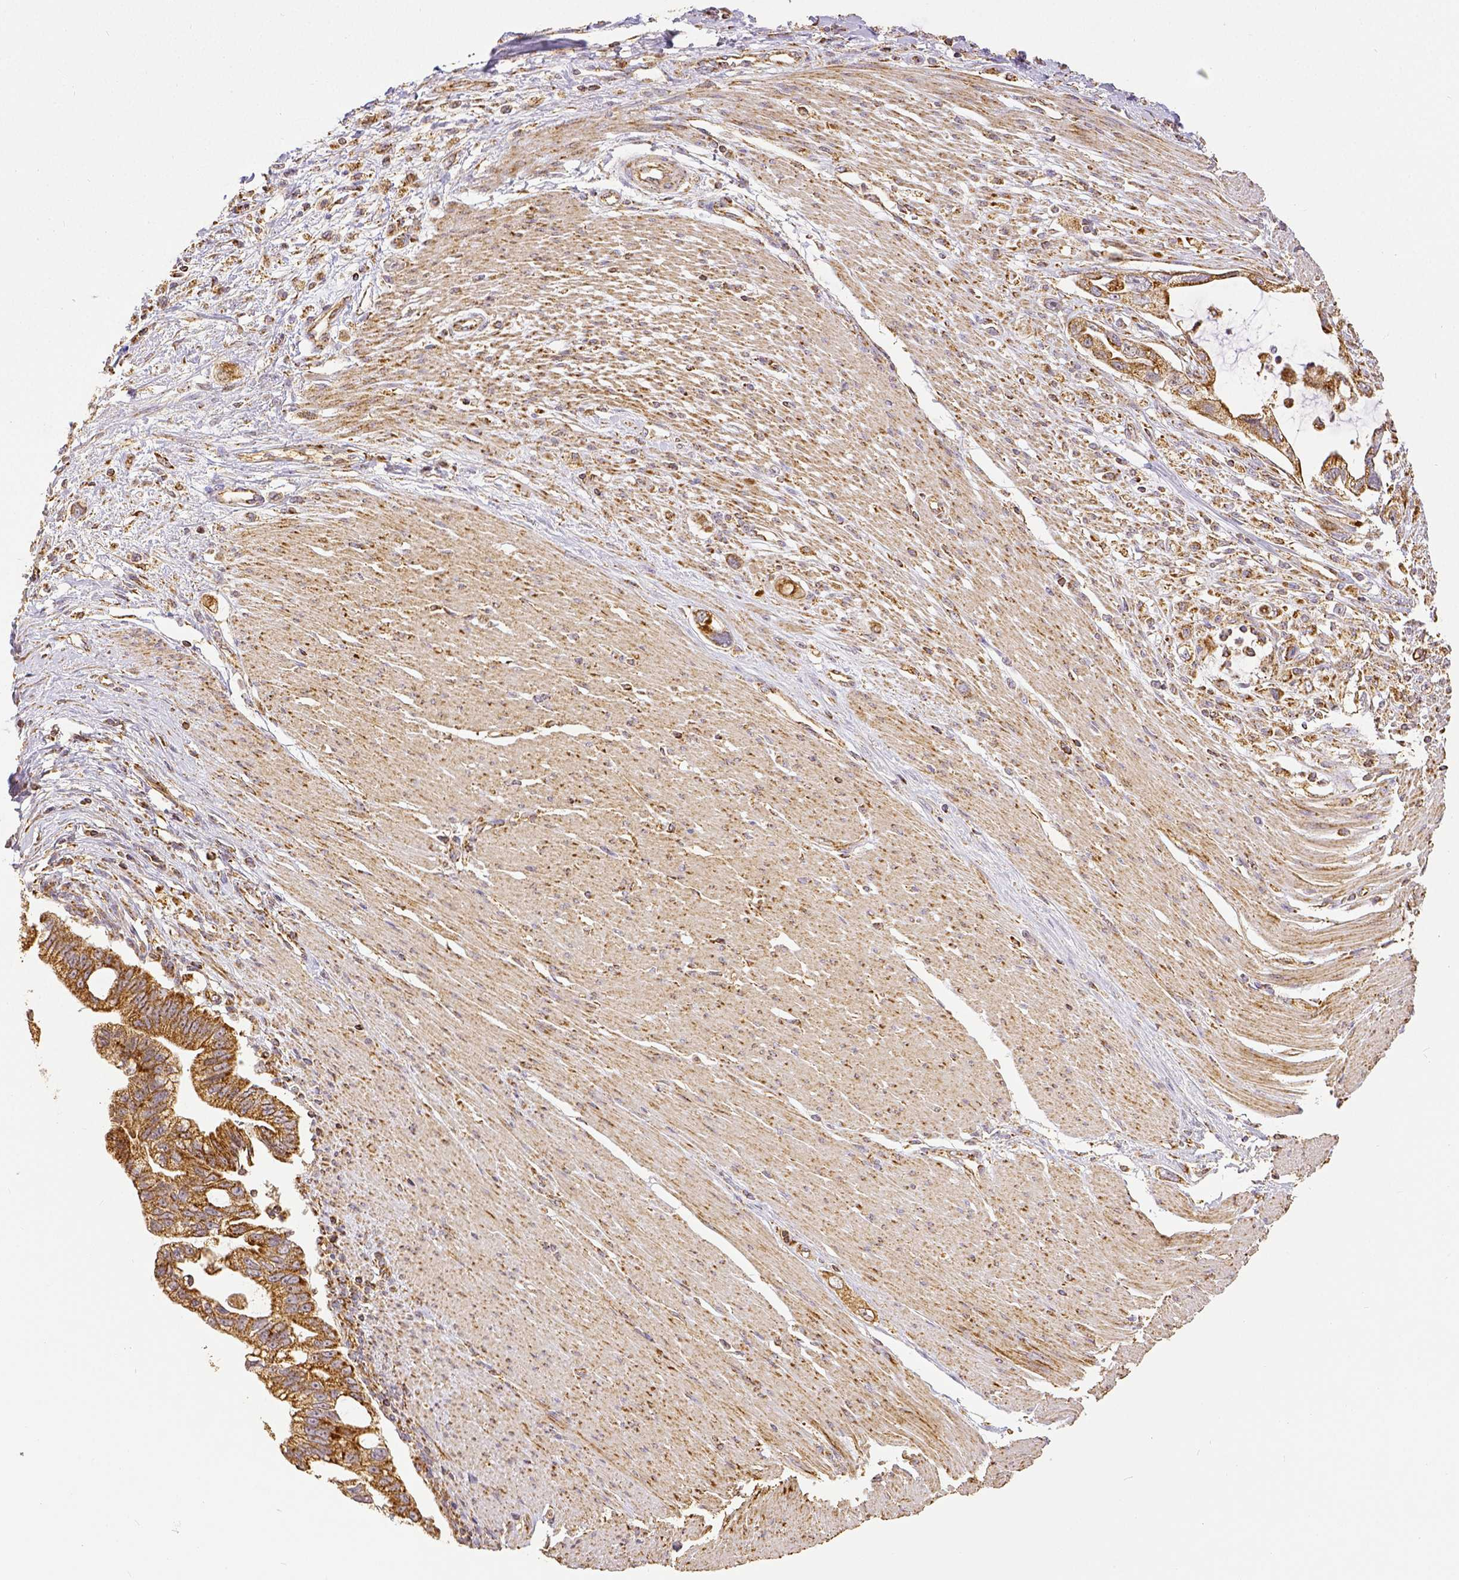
{"staining": {"intensity": "moderate", "quantity": ">75%", "location": "cytoplasmic/membranous"}, "tissue": "pancreatic cancer", "cell_type": "Tumor cells", "image_type": "cancer", "snomed": [{"axis": "morphology", "description": "Adenocarcinoma, NOS"}, {"axis": "topography", "description": "Pancreas"}], "caption": "Protein staining exhibits moderate cytoplasmic/membranous expression in approximately >75% of tumor cells in adenocarcinoma (pancreatic). (IHC, brightfield microscopy, high magnification).", "gene": "SDHB", "patient": {"sex": "male", "age": 70}}